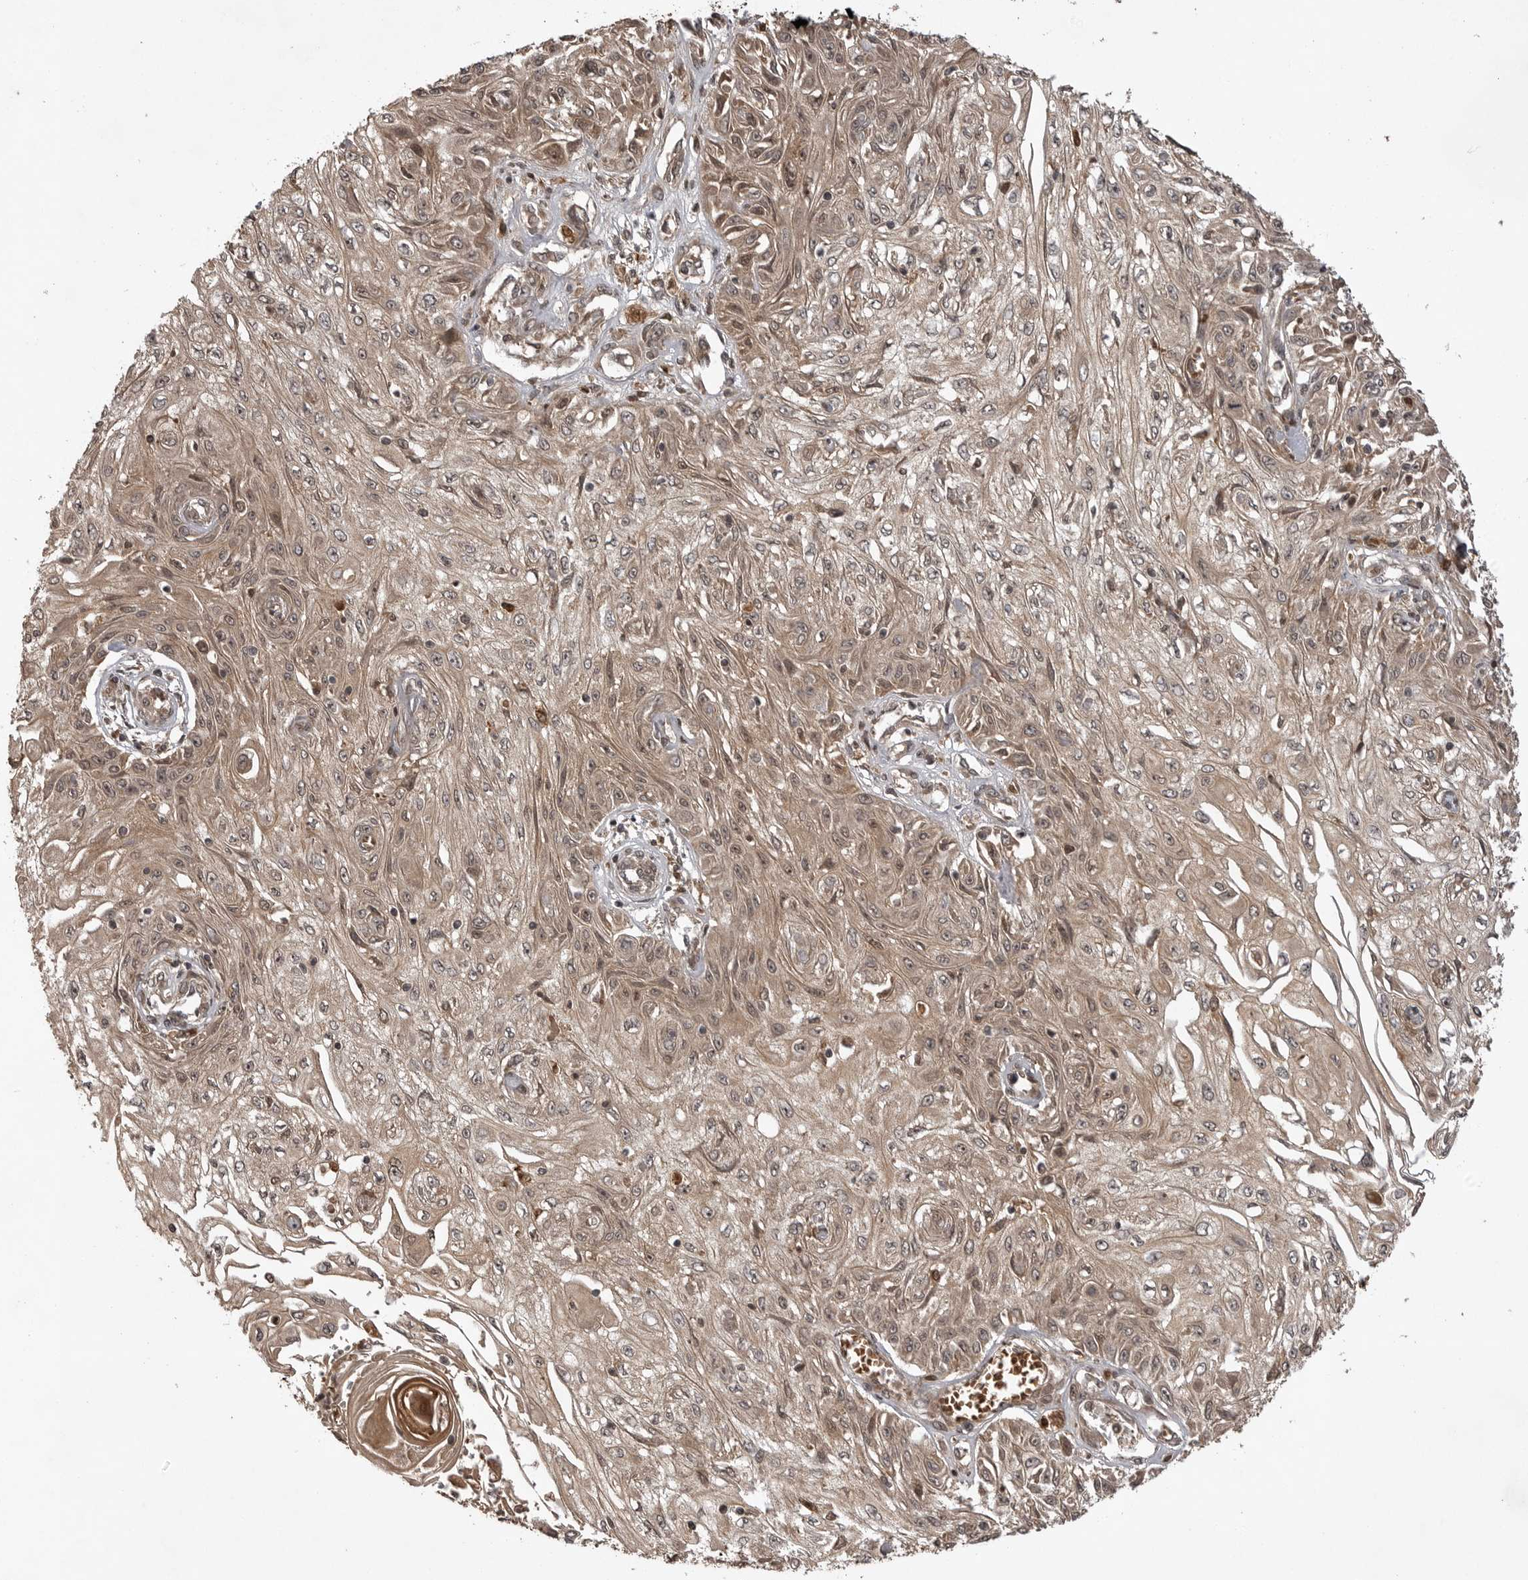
{"staining": {"intensity": "weak", "quantity": ">75%", "location": "cytoplasmic/membranous"}, "tissue": "skin cancer", "cell_type": "Tumor cells", "image_type": "cancer", "snomed": [{"axis": "morphology", "description": "Squamous cell carcinoma, NOS"}, {"axis": "morphology", "description": "Squamous cell carcinoma, metastatic, NOS"}, {"axis": "topography", "description": "Skin"}, {"axis": "topography", "description": "Lymph node"}], "caption": "IHC of skin cancer (metastatic squamous cell carcinoma) exhibits low levels of weak cytoplasmic/membranous expression in approximately >75% of tumor cells.", "gene": "AKAP7", "patient": {"sex": "male", "age": 75}}